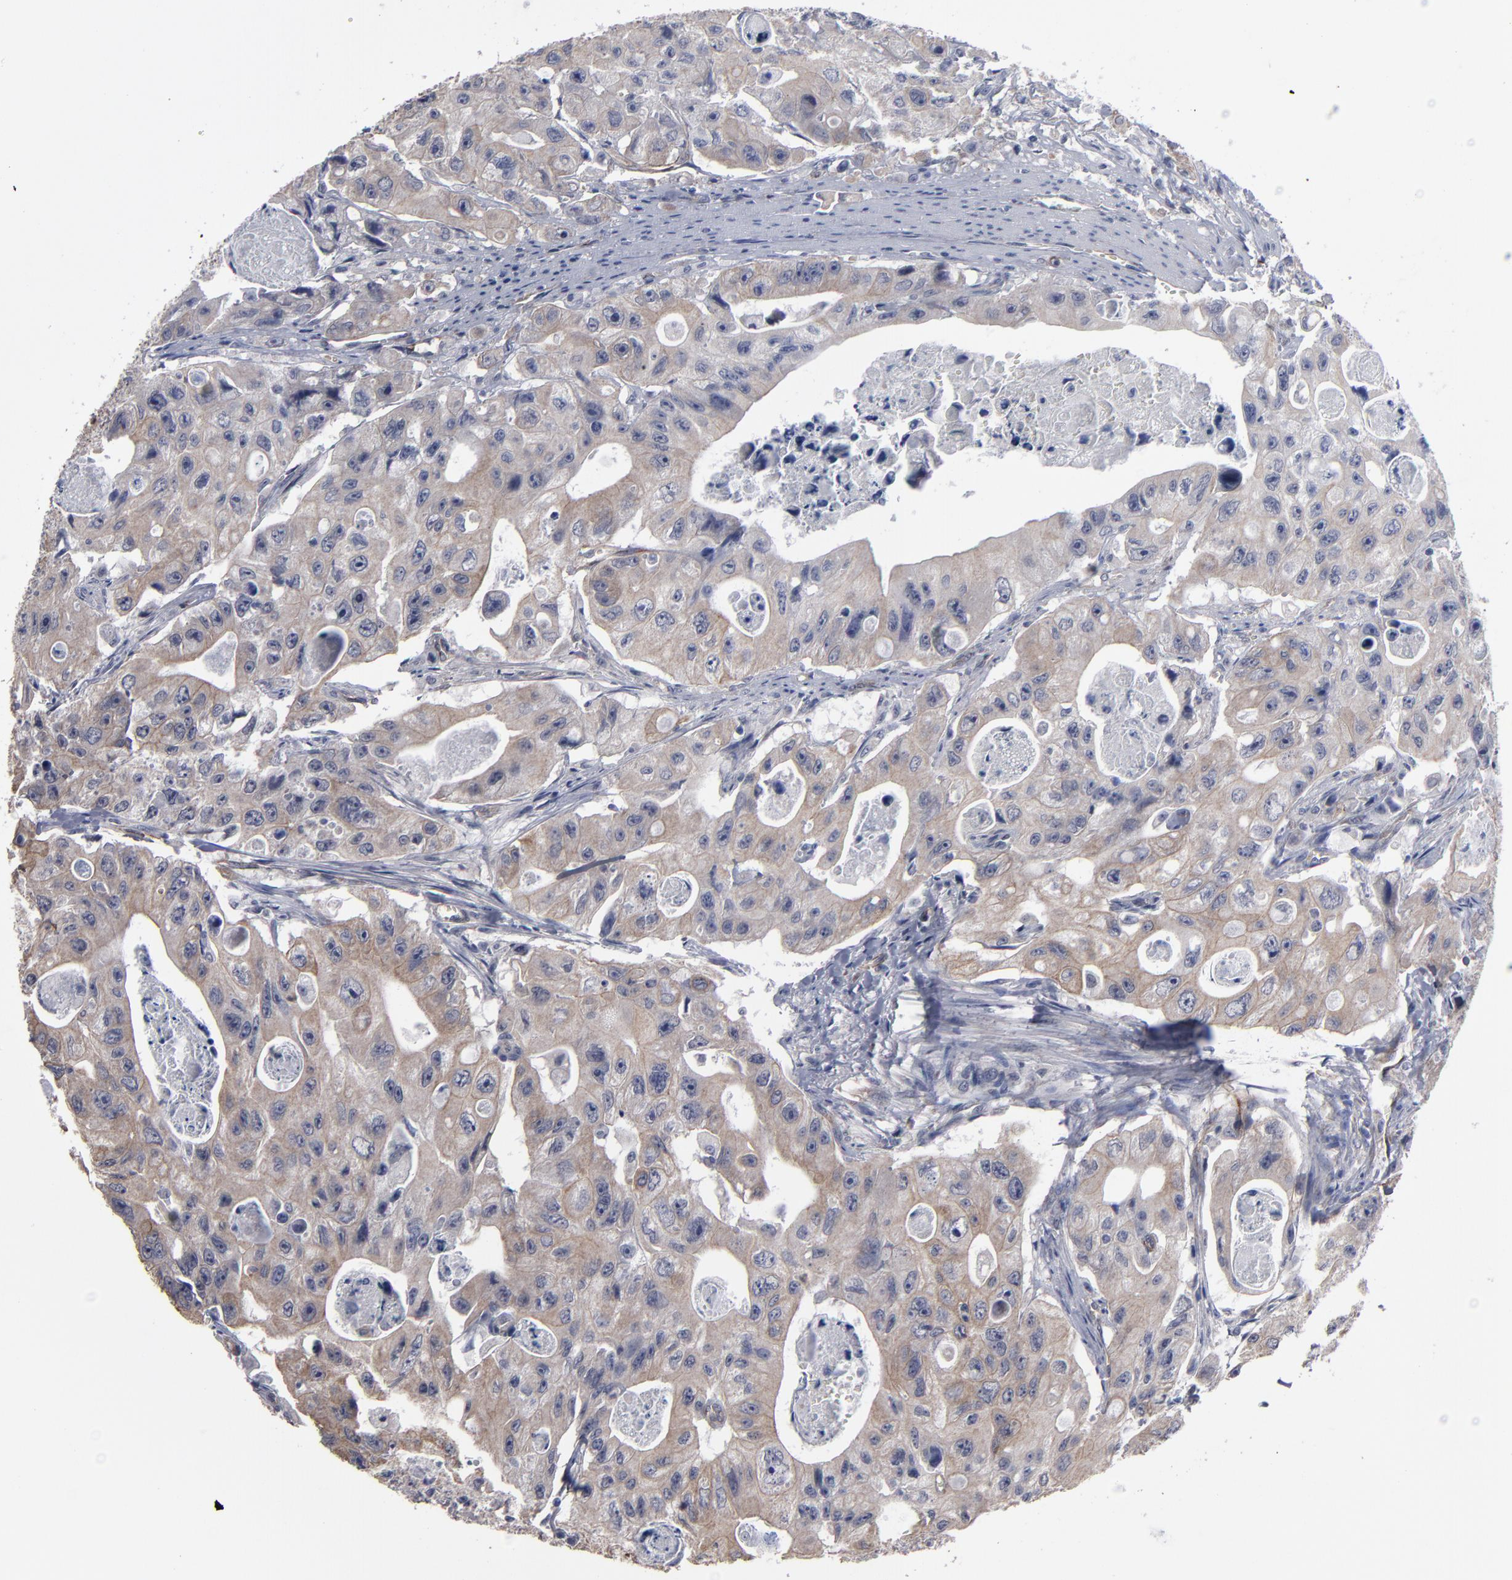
{"staining": {"intensity": "weak", "quantity": ">75%", "location": "cytoplasmic/membranous"}, "tissue": "colorectal cancer", "cell_type": "Tumor cells", "image_type": "cancer", "snomed": [{"axis": "morphology", "description": "Adenocarcinoma, NOS"}, {"axis": "topography", "description": "Colon"}], "caption": "DAB immunohistochemical staining of adenocarcinoma (colorectal) demonstrates weak cytoplasmic/membranous protein expression in approximately >75% of tumor cells.", "gene": "ZNF175", "patient": {"sex": "female", "age": 46}}